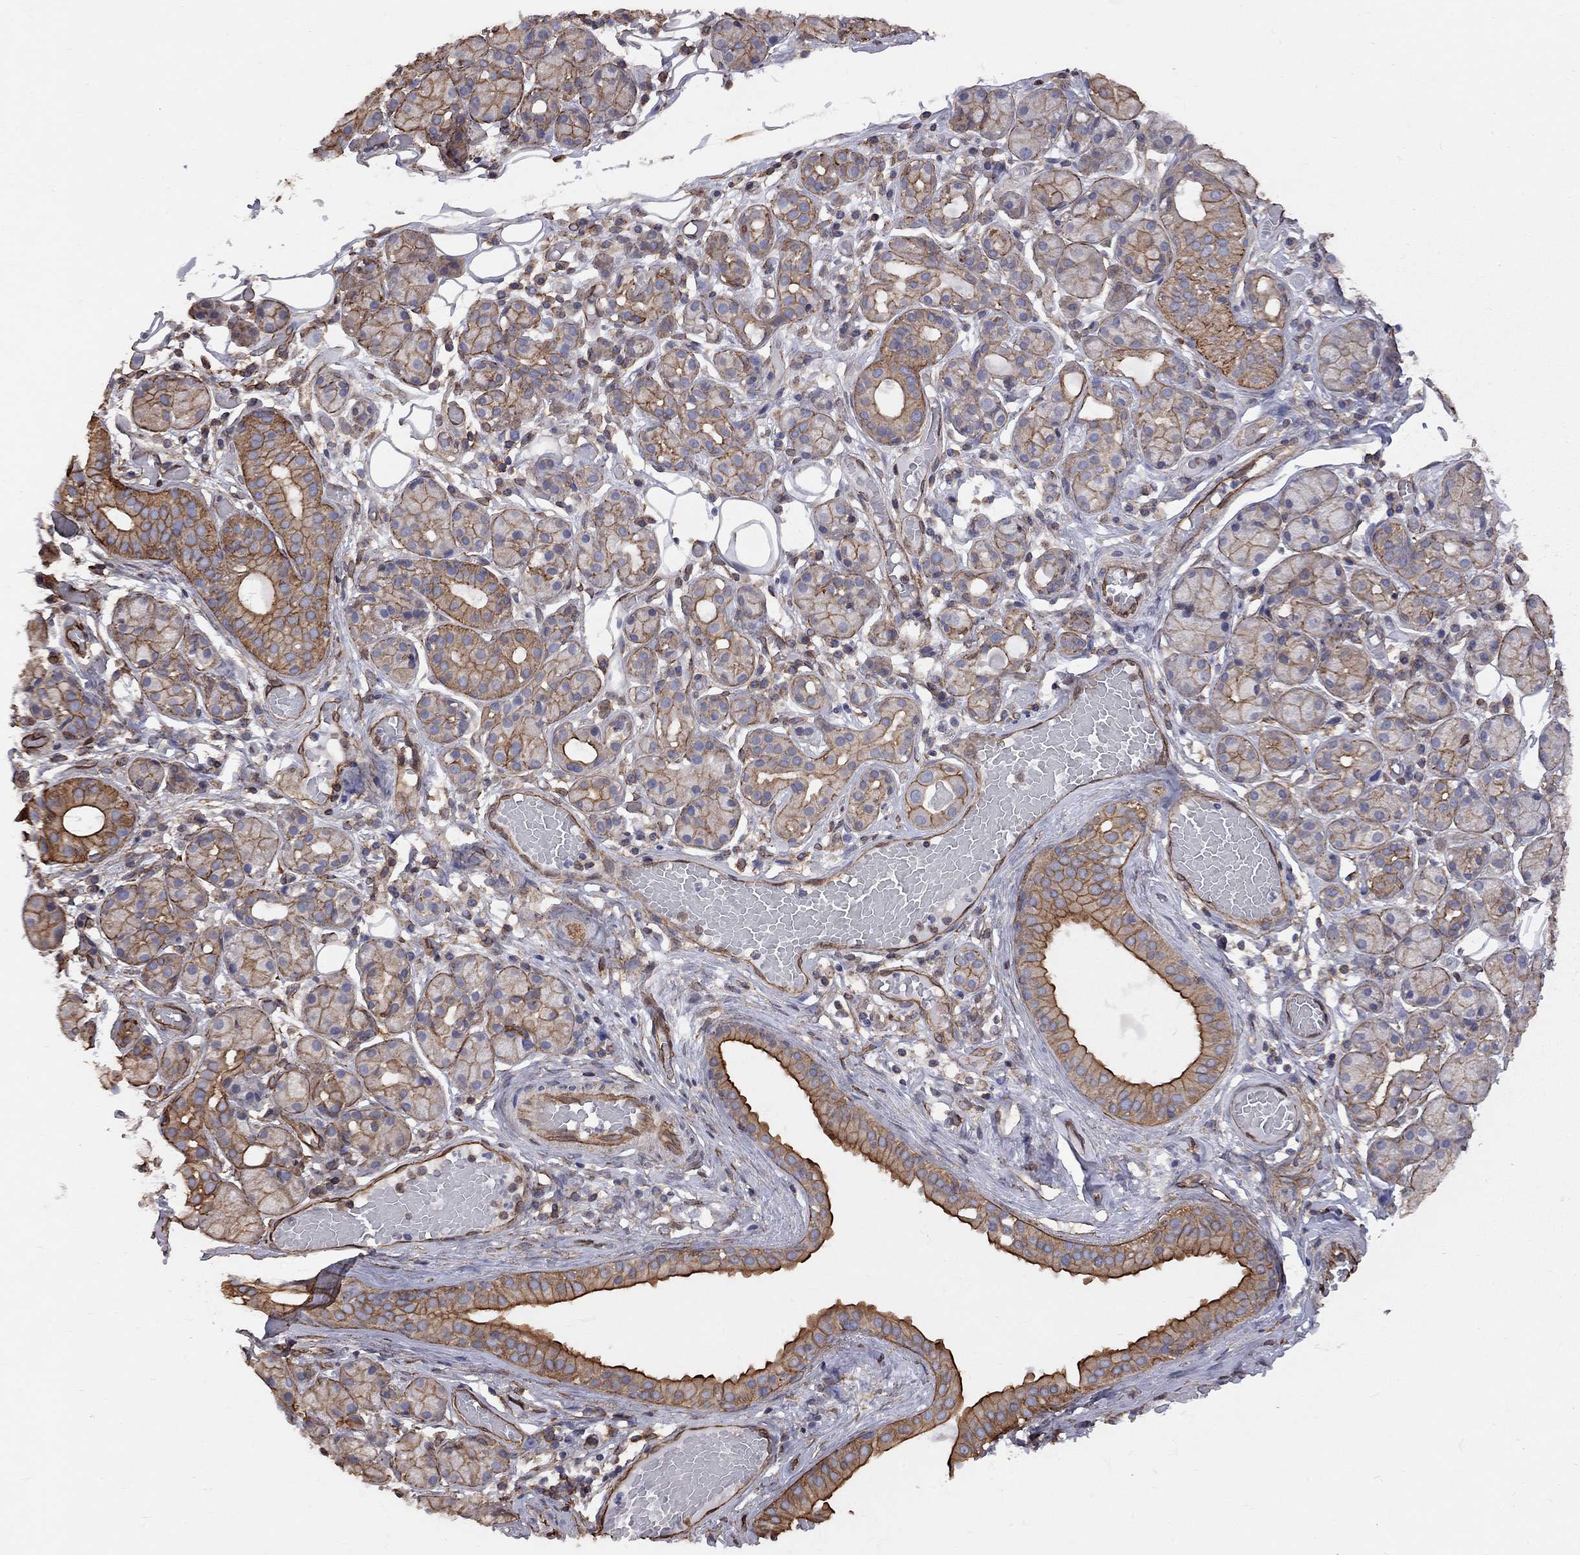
{"staining": {"intensity": "strong", "quantity": "25%-75%", "location": "cytoplasmic/membranous"}, "tissue": "salivary gland", "cell_type": "Glandular cells", "image_type": "normal", "snomed": [{"axis": "morphology", "description": "Normal tissue, NOS"}, {"axis": "topography", "description": "Salivary gland"}, {"axis": "topography", "description": "Peripheral nerve tissue"}], "caption": "Human salivary gland stained with a brown dye displays strong cytoplasmic/membranous positive staining in approximately 25%-75% of glandular cells.", "gene": "BICDL2", "patient": {"sex": "male", "age": 71}}